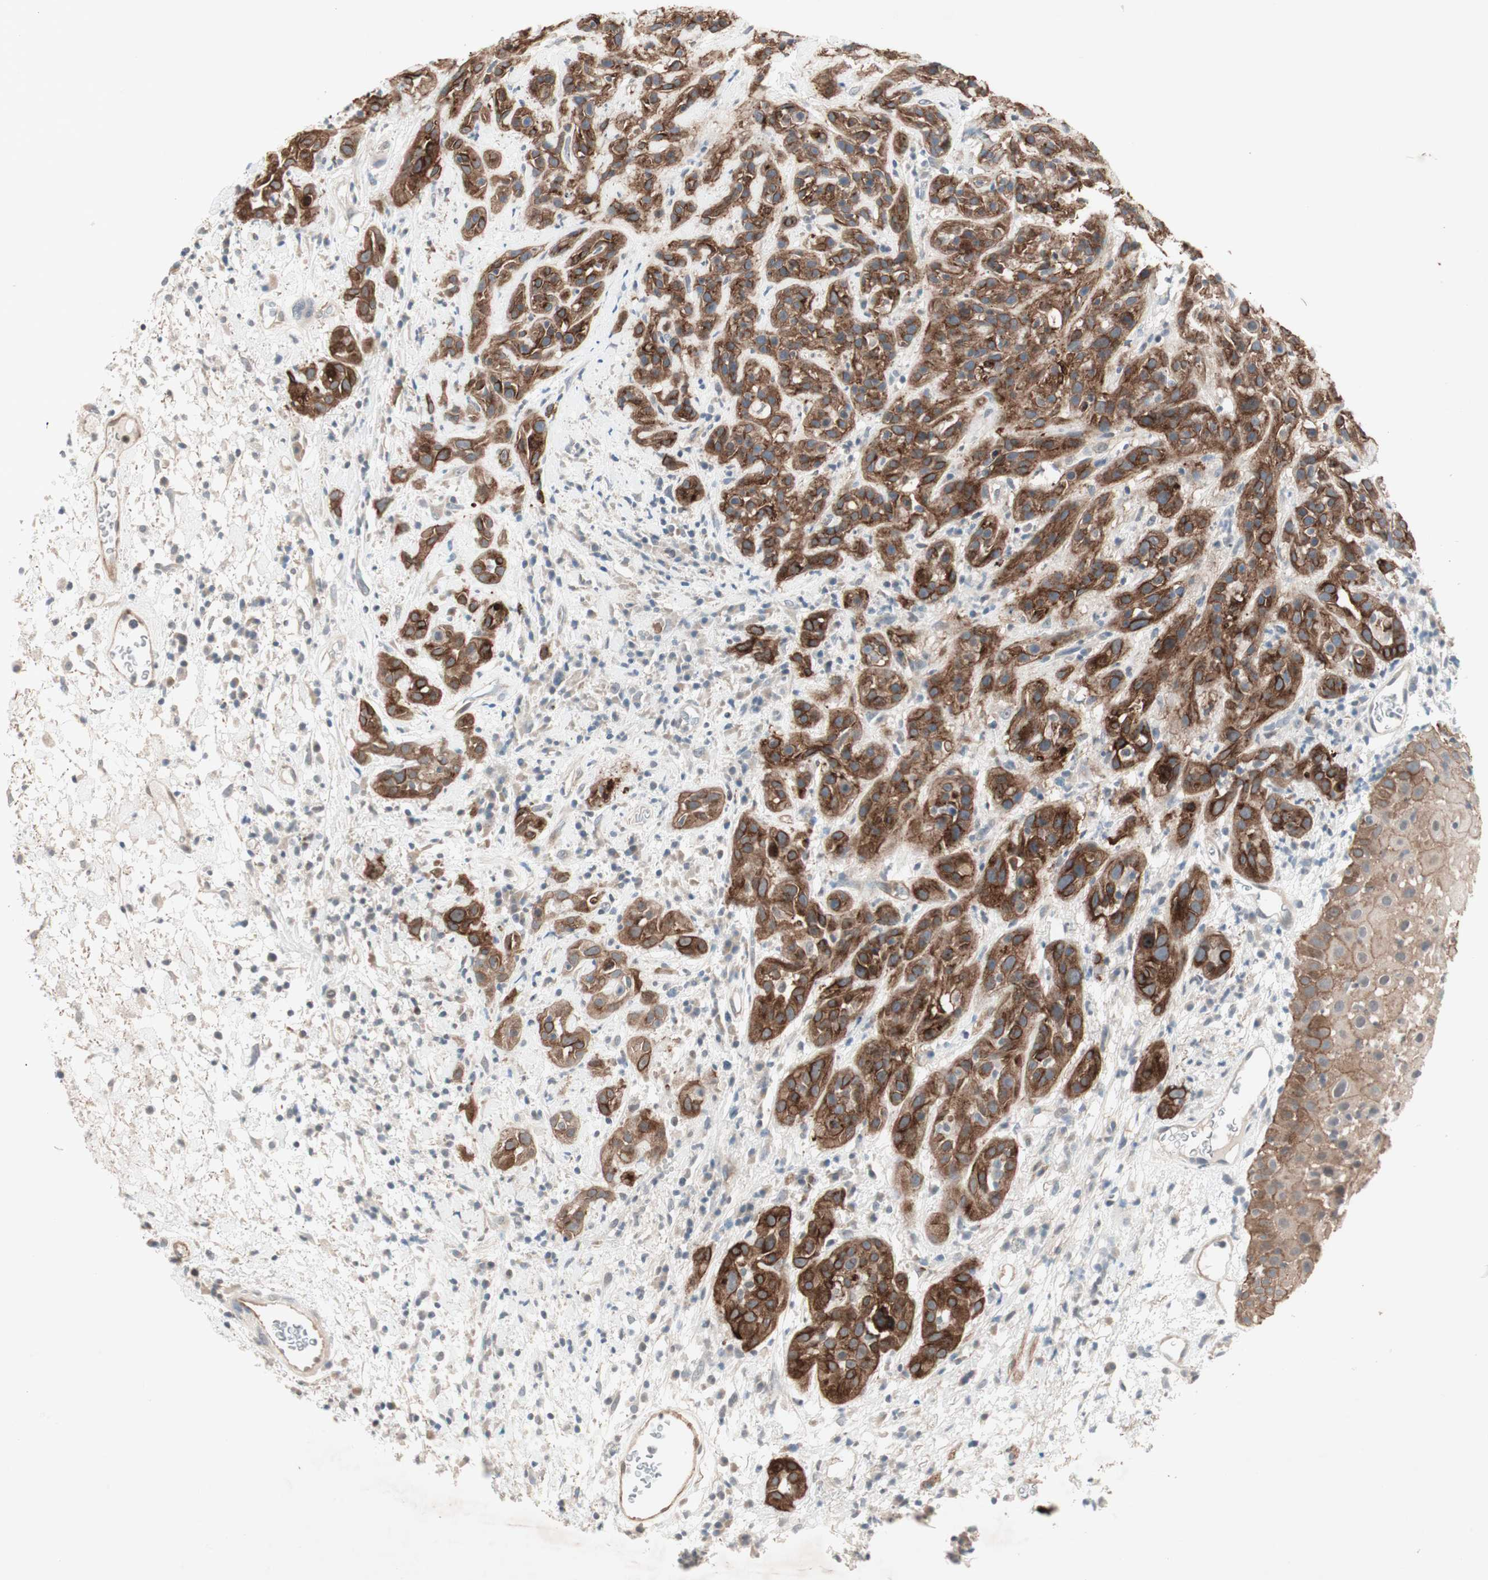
{"staining": {"intensity": "strong", "quantity": "25%-75%", "location": "cytoplasmic/membranous"}, "tissue": "head and neck cancer", "cell_type": "Tumor cells", "image_type": "cancer", "snomed": [{"axis": "morphology", "description": "Squamous cell carcinoma, NOS"}, {"axis": "topography", "description": "Head-Neck"}], "caption": "Protein expression analysis of head and neck squamous cell carcinoma reveals strong cytoplasmic/membranous positivity in approximately 25%-75% of tumor cells.", "gene": "ITGB4", "patient": {"sex": "male", "age": 62}}